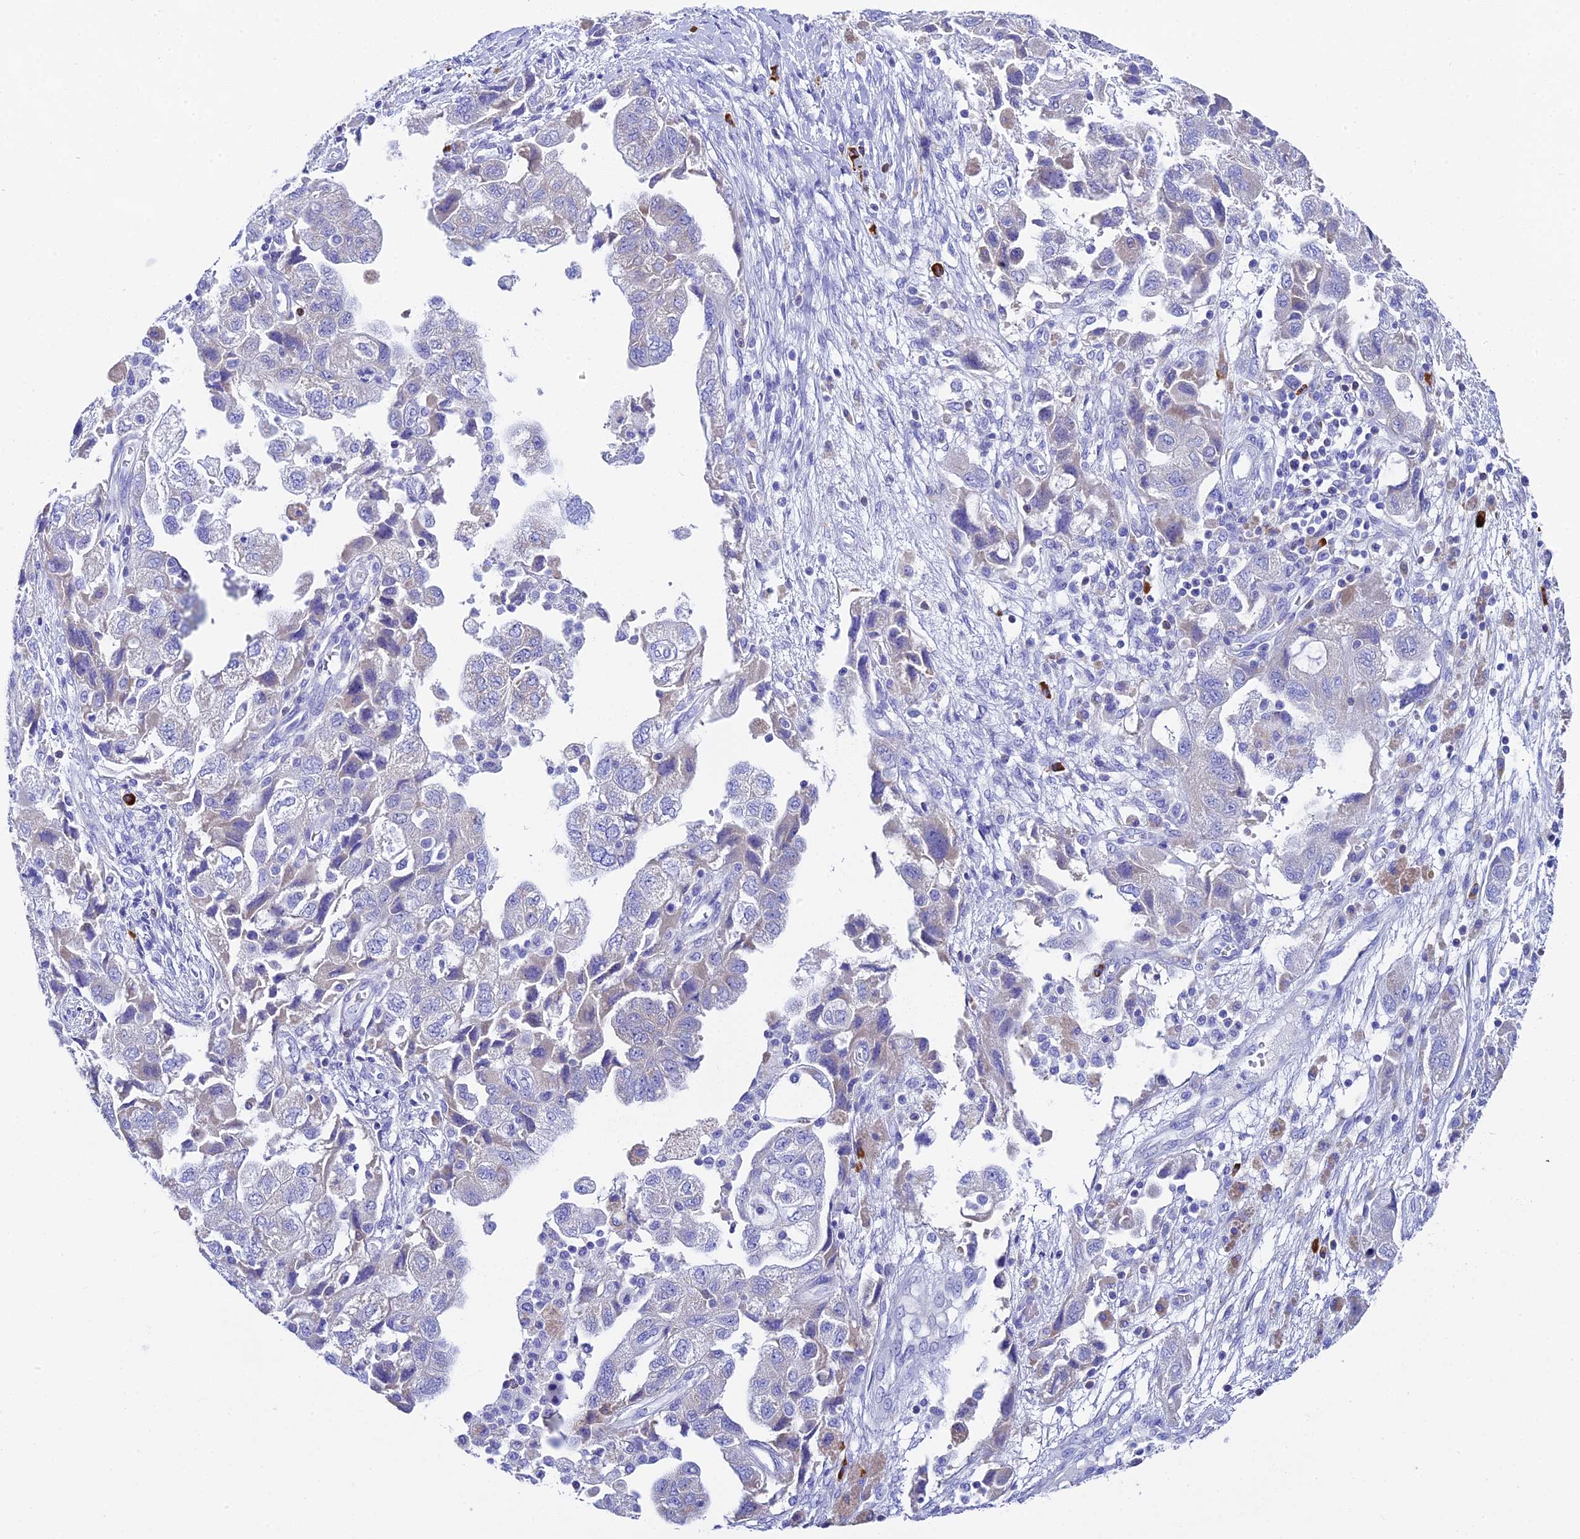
{"staining": {"intensity": "weak", "quantity": "<25%", "location": "cytoplasmic/membranous"}, "tissue": "ovarian cancer", "cell_type": "Tumor cells", "image_type": "cancer", "snomed": [{"axis": "morphology", "description": "Carcinoma, NOS"}, {"axis": "morphology", "description": "Cystadenocarcinoma, serous, NOS"}, {"axis": "topography", "description": "Ovary"}], "caption": "Tumor cells are negative for brown protein staining in carcinoma (ovarian).", "gene": "FKBP11", "patient": {"sex": "female", "age": 69}}